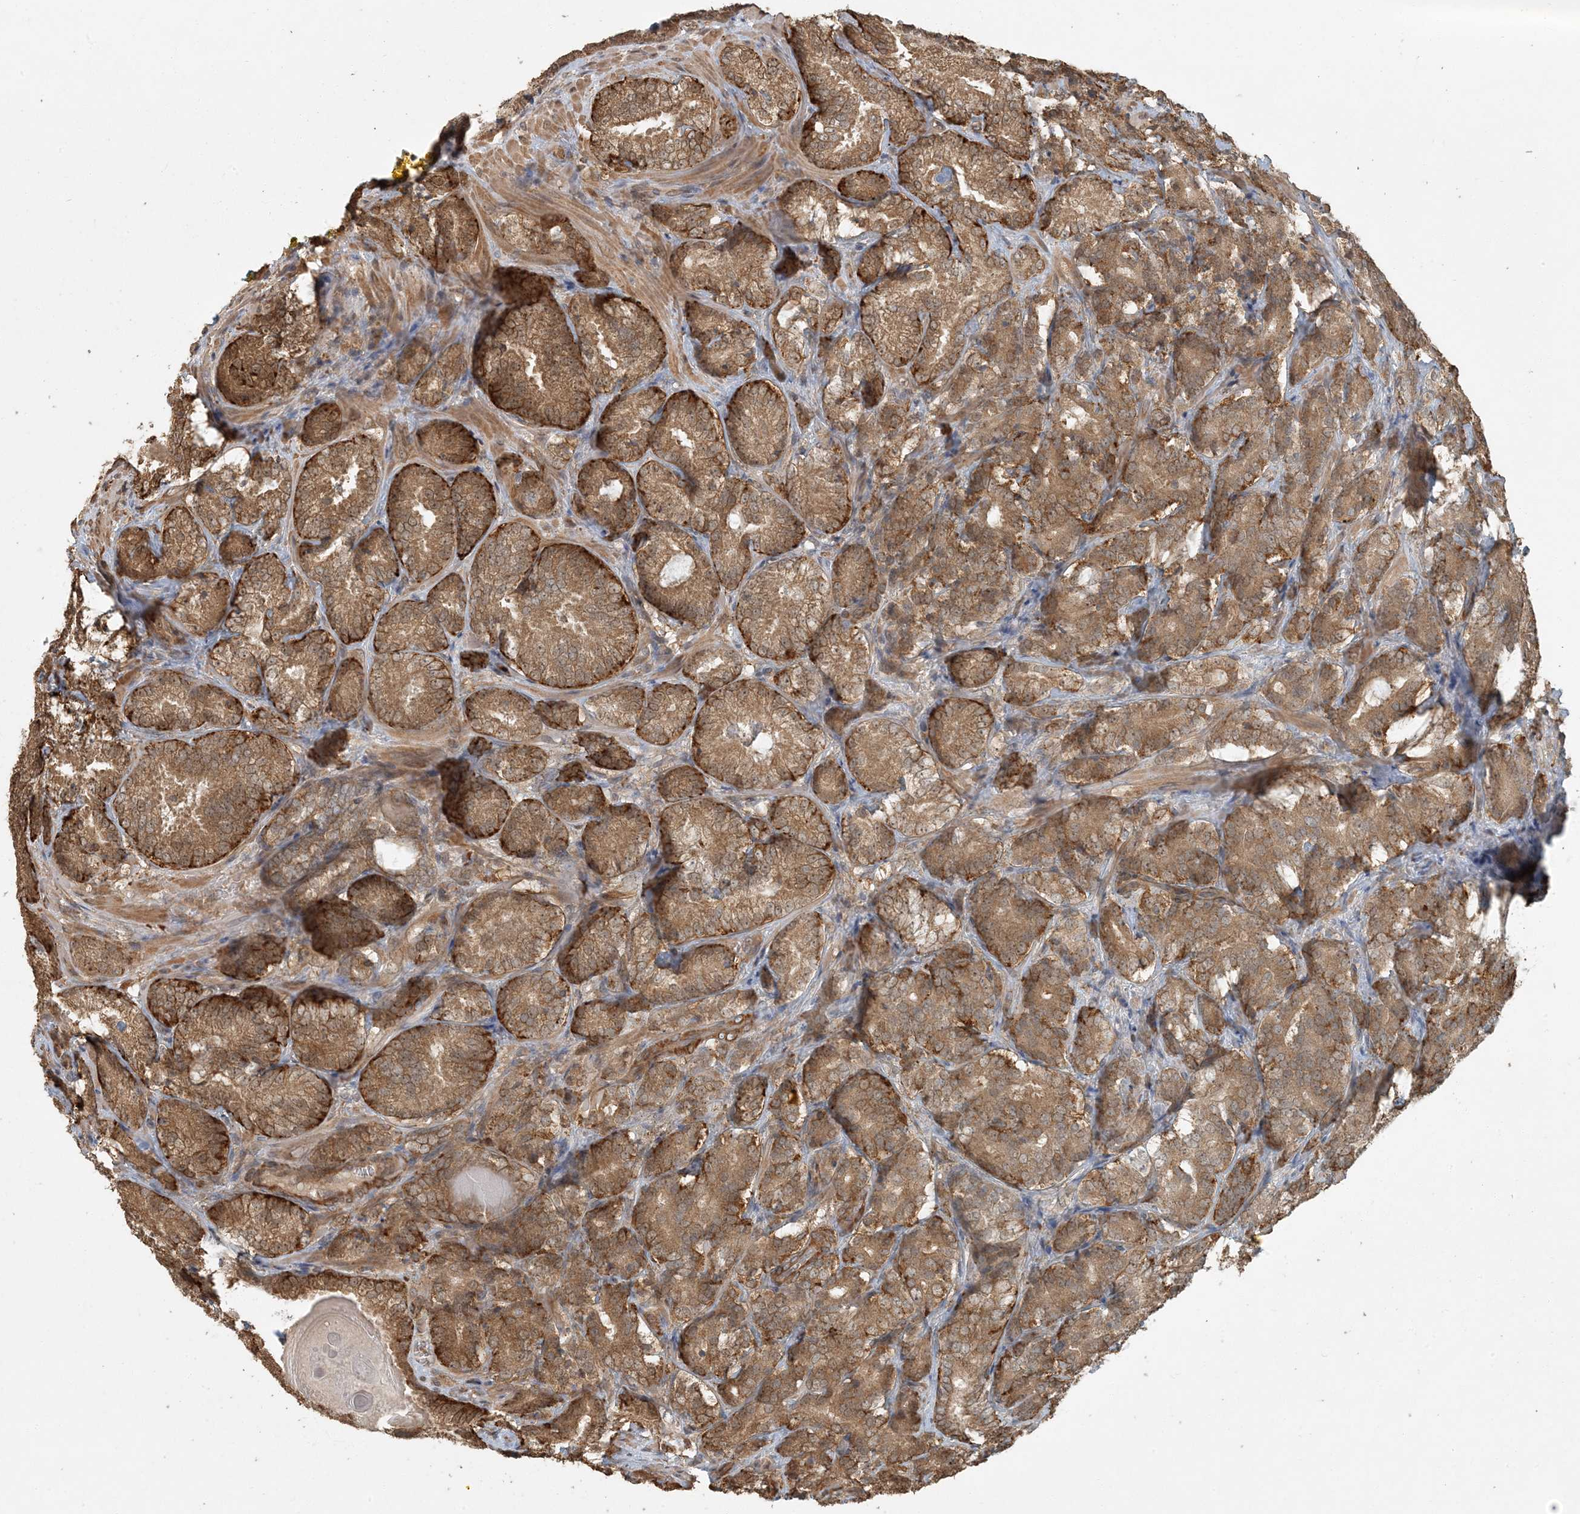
{"staining": {"intensity": "moderate", "quantity": ">75%", "location": "cytoplasmic/membranous"}, "tissue": "prostate cancer", "cell_type": "Tumor cells", "image_type": "cancer", "snomed": [{"axis": "morphology", "description": "Adenocarcinoma, High grade"}, {"axis": "topography", "description": "Prostate"}], "caption": "Protein staining by IHC displays moderate cytoplasmic/membranous positivity in approximately >75% of tumor cells in high-grade adenocarcinoma (prostate). The staining was performed using DAB to visualize the protein expression in brown, while the nuclei were stained in blue with hematoxylin (Magnification: 20x).", "gene": "AK9", "patient": {"sex": "male", "age": 66}}